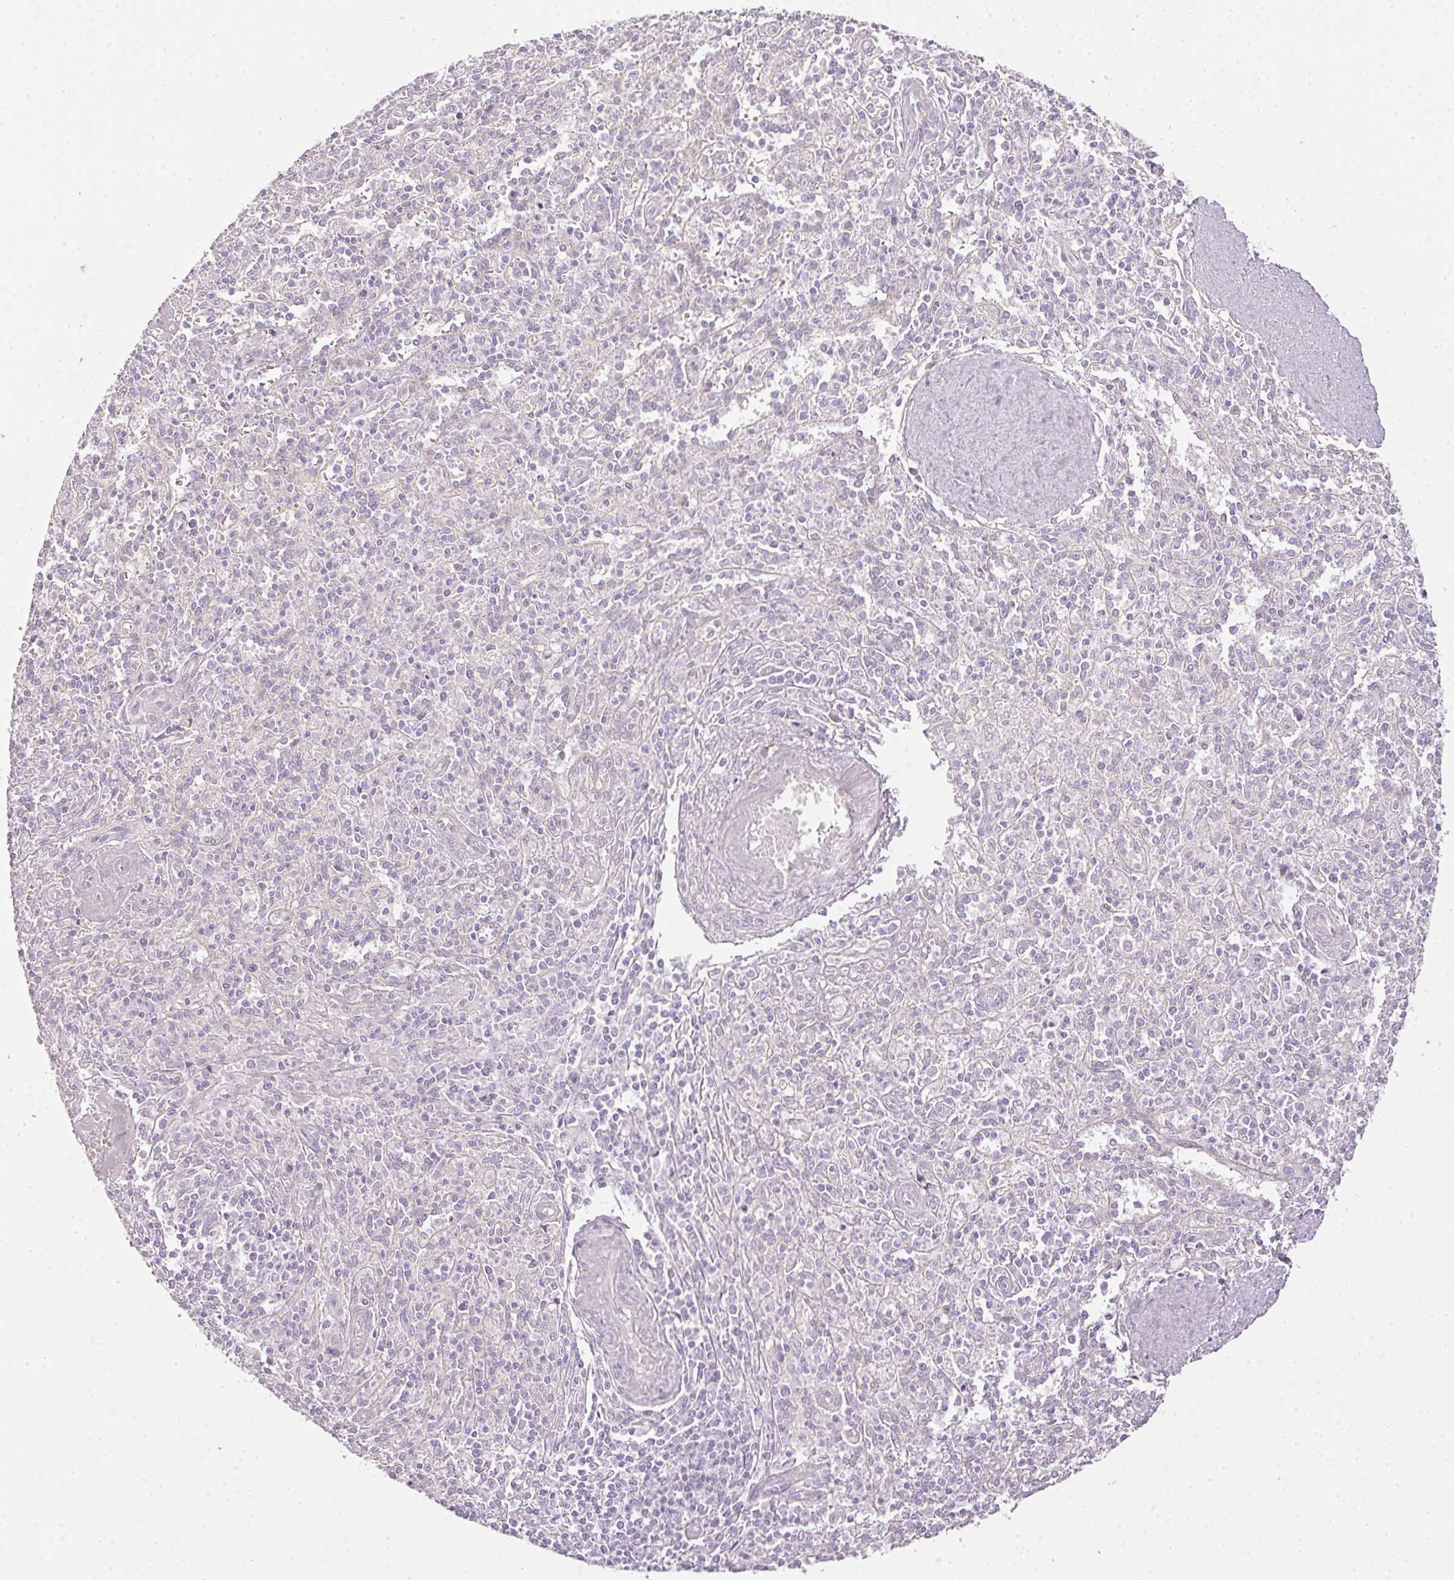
{"staining": {"intensity": "negative", "quantity": "none", "location": "none"}, "tissue": "spleen", "cell_type": "Cells in red pulp", "image_type": "normal", "snomed": [{"axis": "morphology", "description": "Normal tissue, NOS"}, {"axis": "topography", "description": "Spleen"}], "caption": "A high-resolution histopathology image shows immunohistochemistry staining of normal spleen, which shows no significant positivity in cells in red pulp.", "gene": "RAX2", "patient": {"sex": "female", "age": 70}}